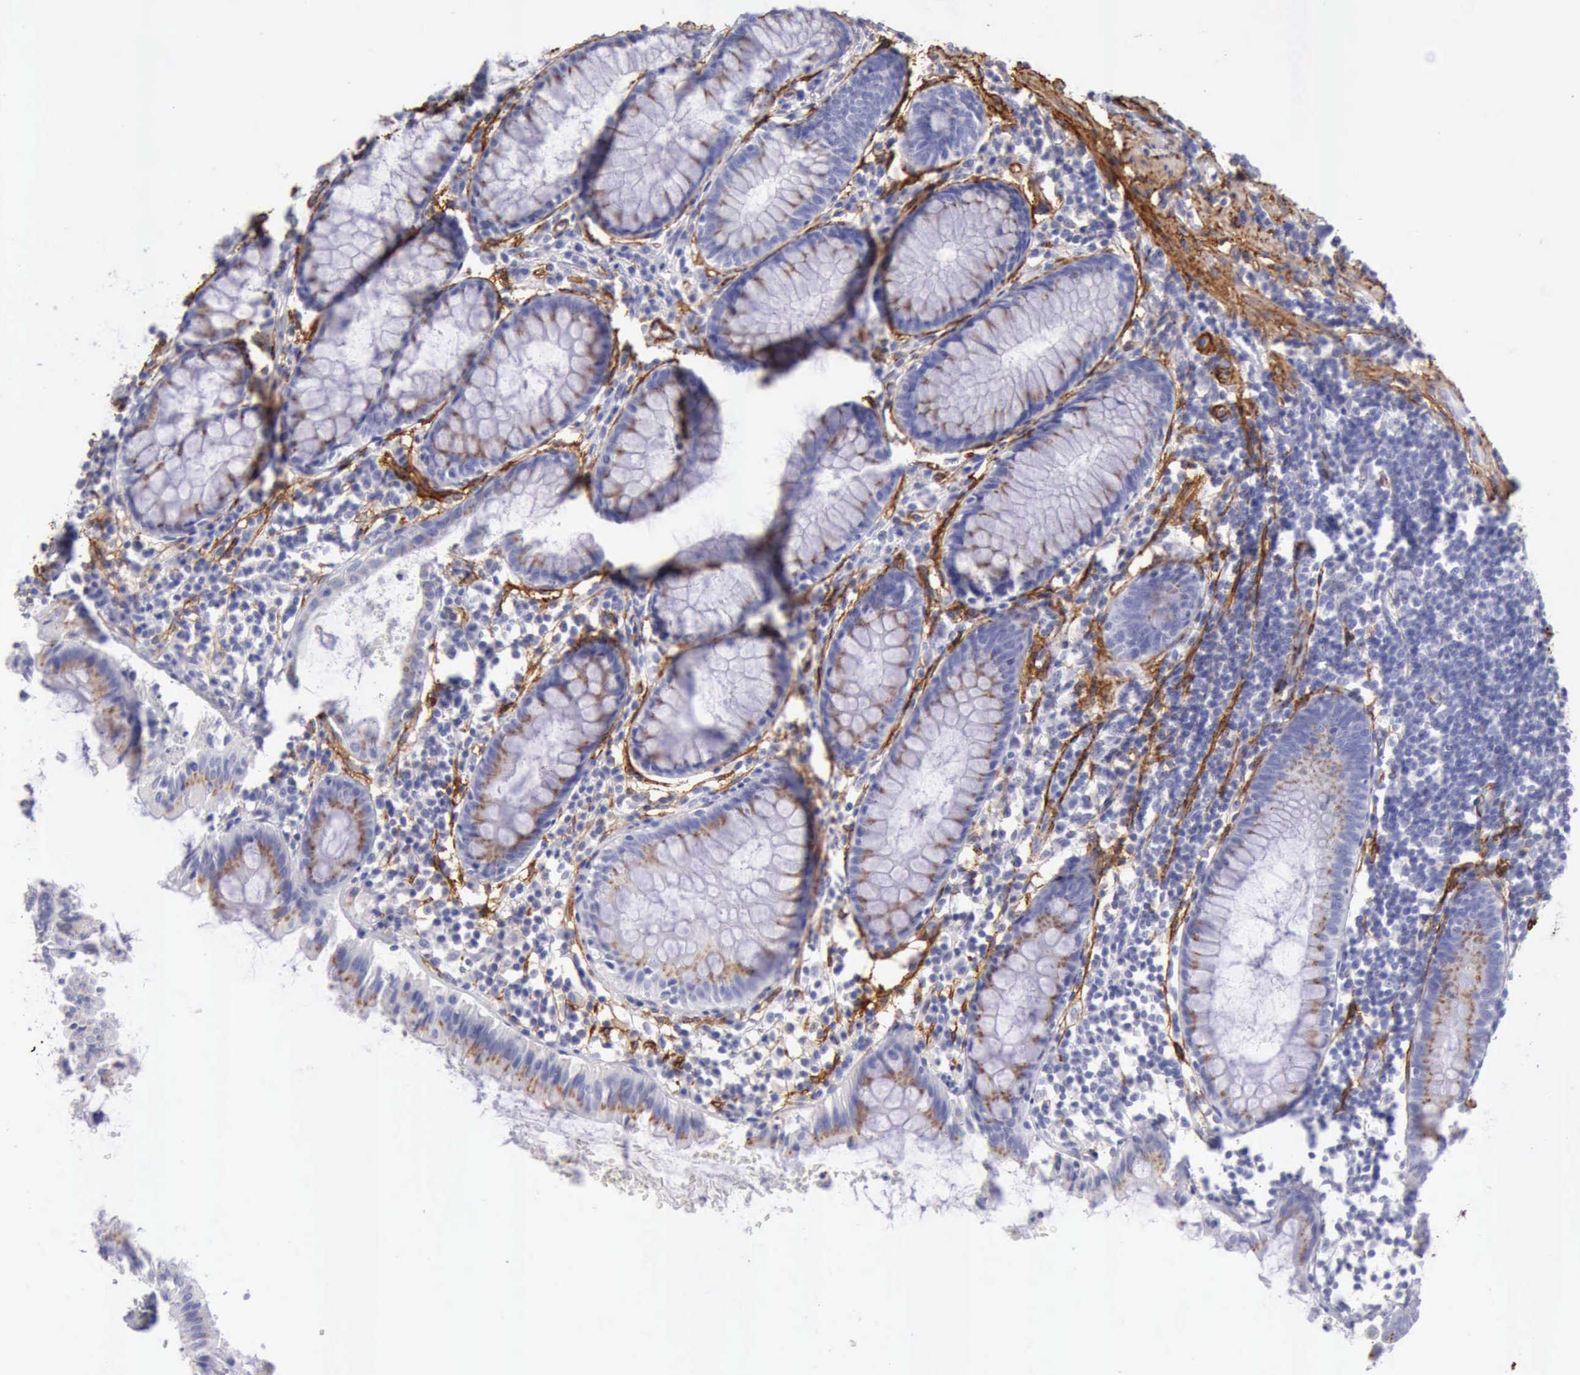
{"staining": {"intensity": "moderate", "quantity": ">75%", "location": "cytoplasmic/membranous"}, "tissue": "rectum", "cell_type": "Glandular cells", "image_type": "normal", "snomed": [{"axis": "morphology", "description": "Normal tissue, NOS"}, {"axis": "topography", "description": "Rectum"}], "caption": "Glandular cells exhibit medium levels of moderate cytoplasmic/membranous positivity in about >75% of cells in benign human rectum.", "gene": "AOC3", "patient": {"sex": "female", "age": 66}}